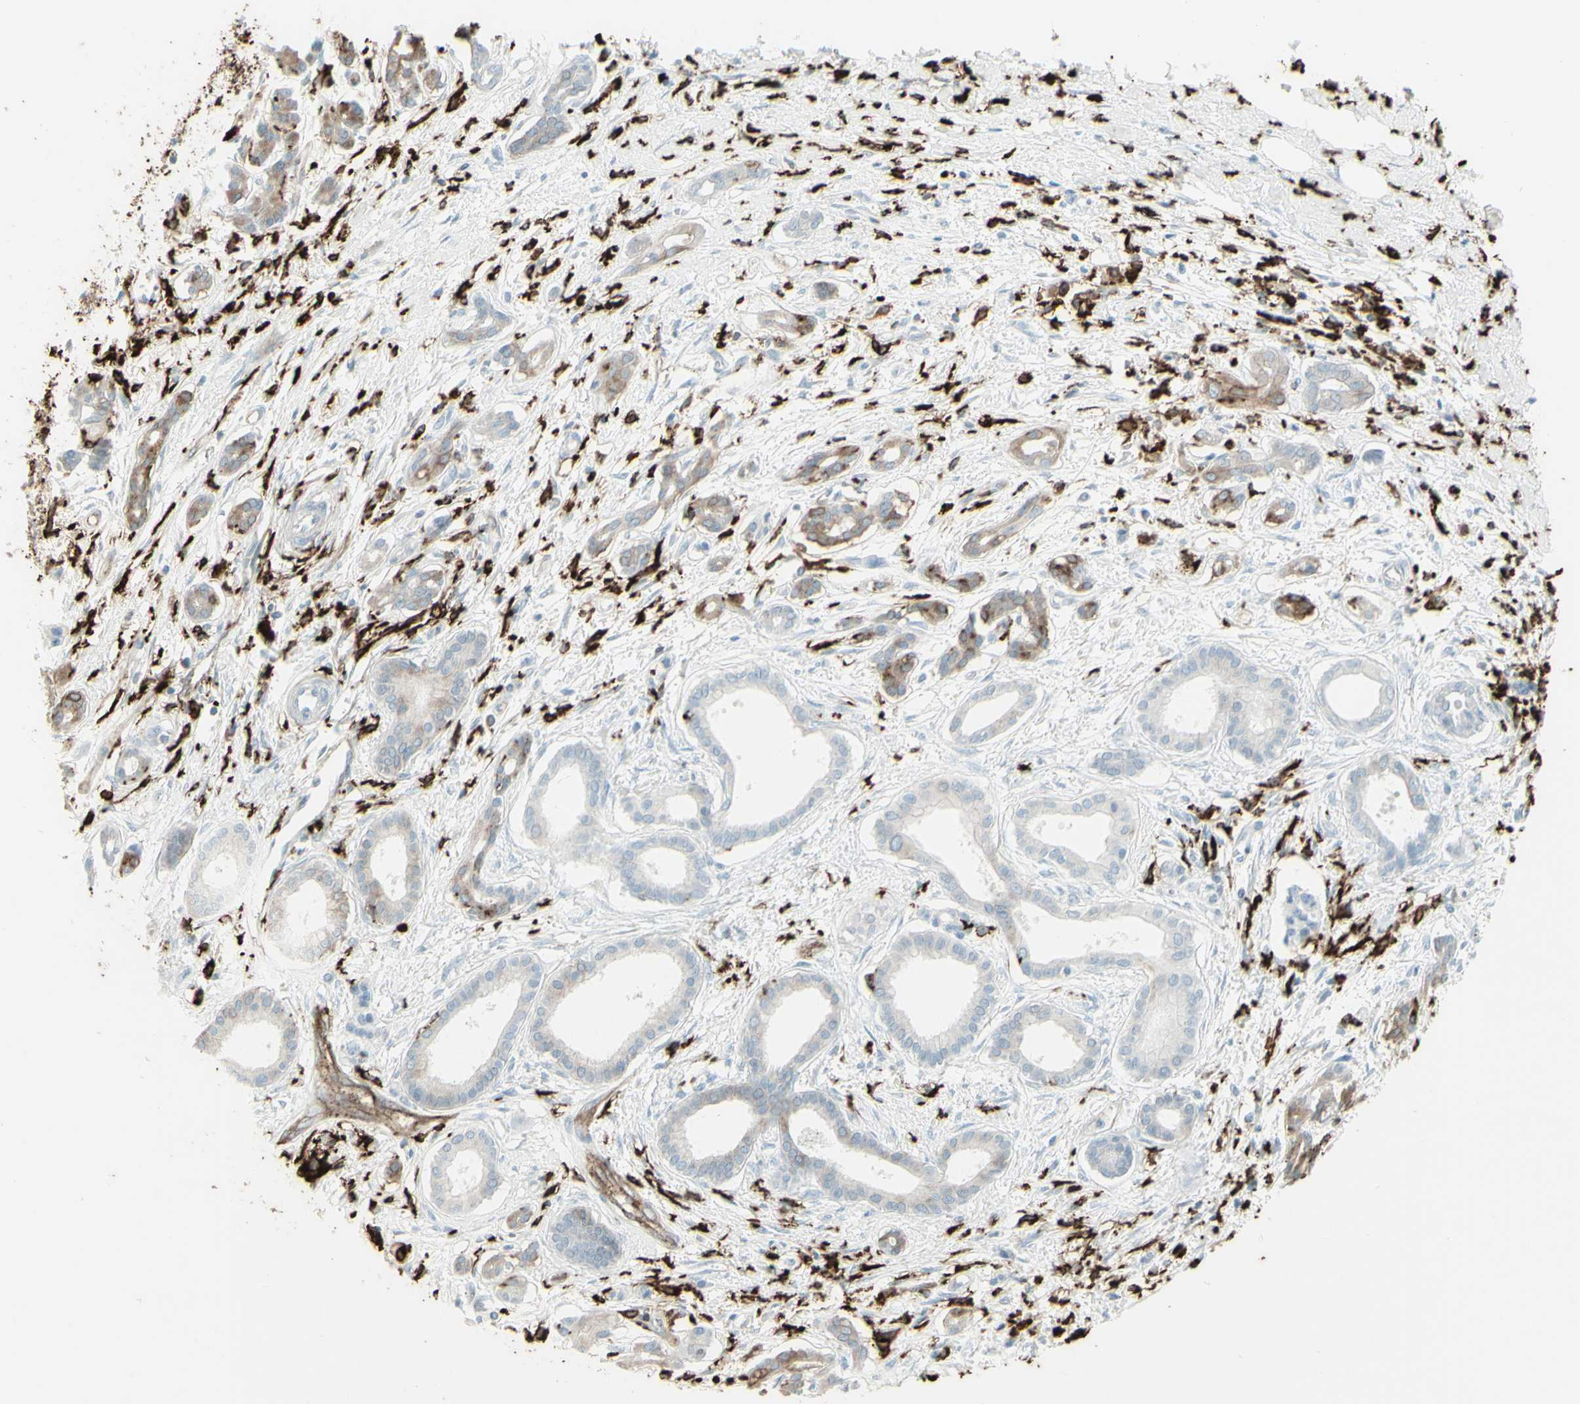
{"staining": {"intensity": "weak", "quantity": "25%-75%", "location": "cytoplasmic/membranous"}, "tissue": "pancreatic cancer", "cell_type": "Tumor cells", "image_type": "cancer", "snomed": [{"axis": "morphology", "description": "Adenocarcinoma, NOS"}, {"axis": "topography", "description": "Pancreas"}], "caption": "Brown immunohistochemical staining in human pancreatic cancer (adenocarcinoma) shows weak cytoplasmic/membranous staining in approximately 25%-75% of tumor cells.", "gene": "HLA-DPB1", "patient": {"sex": "male", "age": 56}}